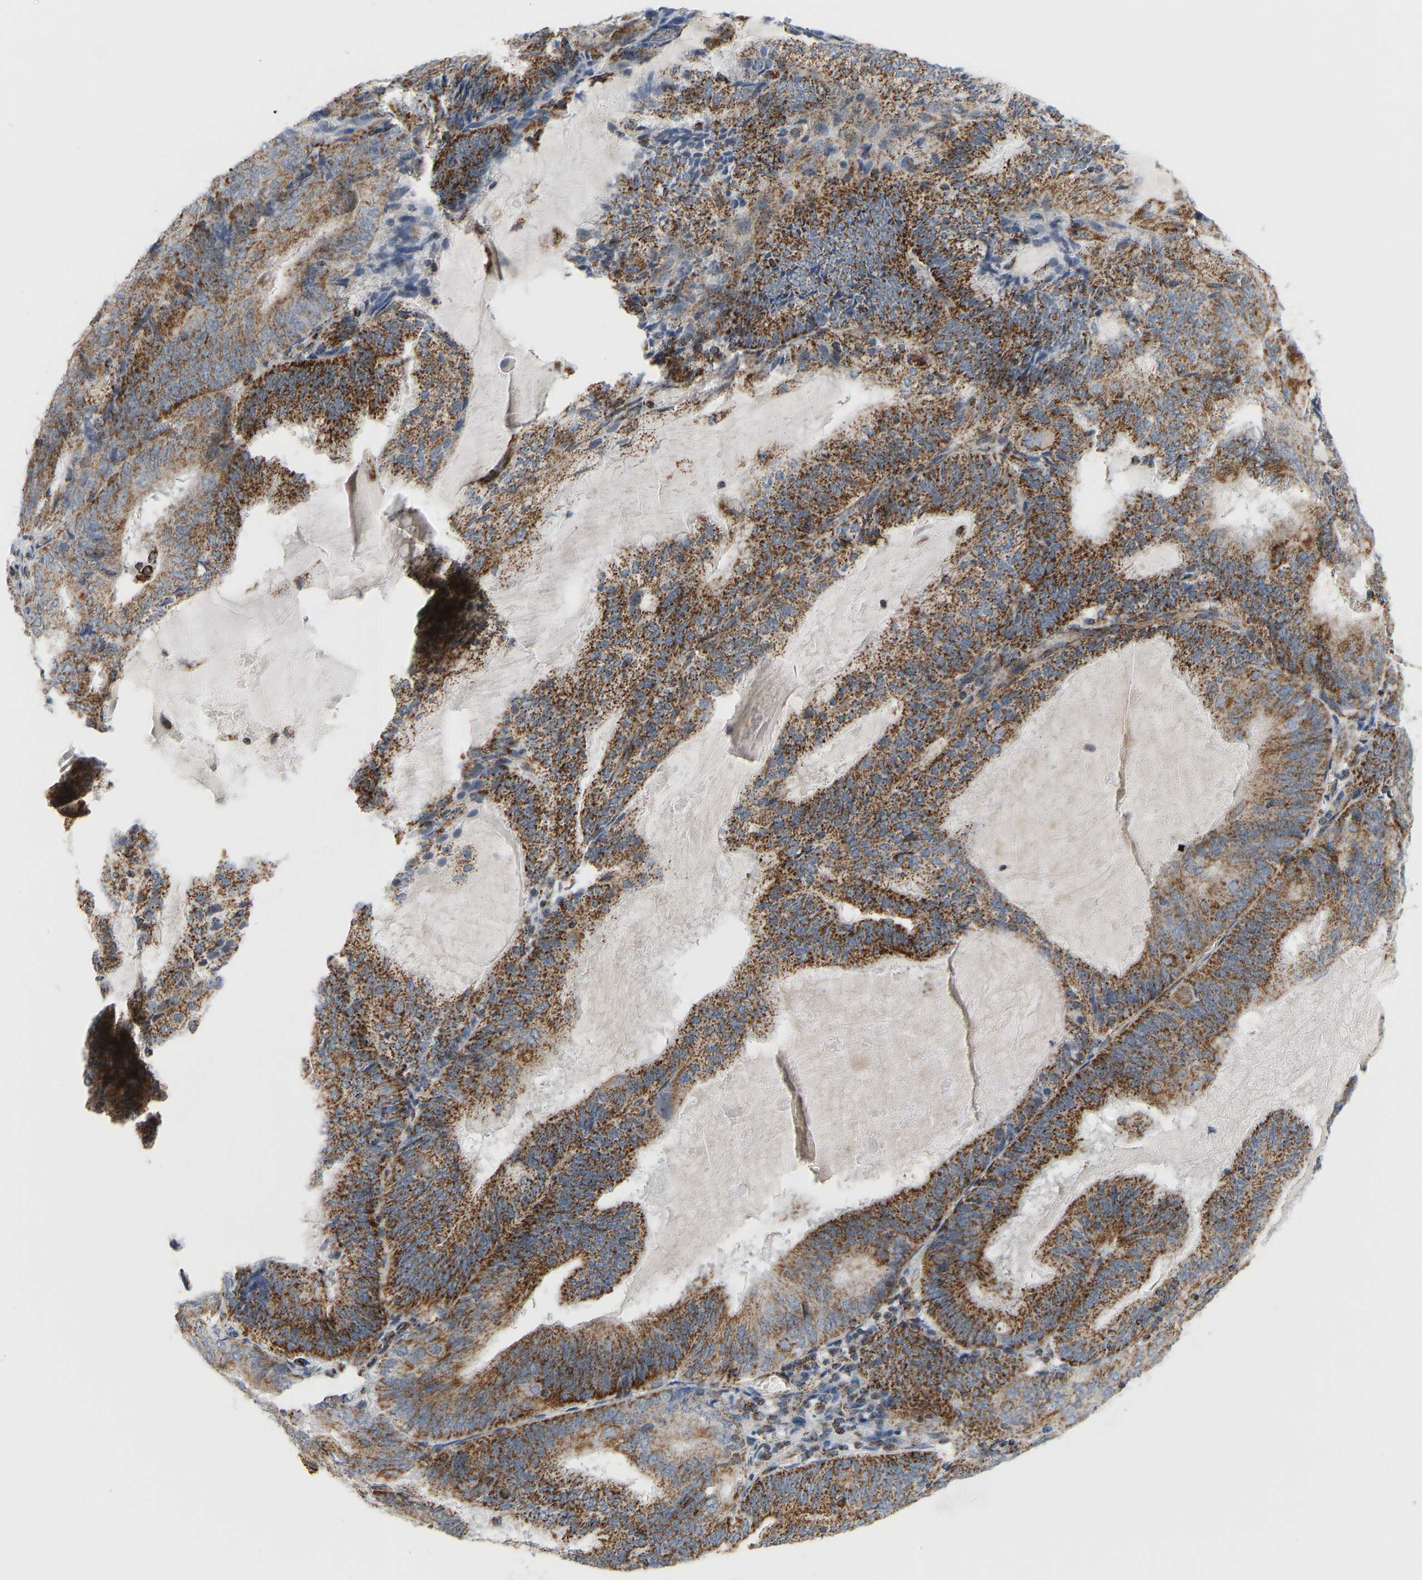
{"staining": {"intensity": "strong", "quantity": ">75%", "location": "cytoplasmic/membranous"}, "tissue": "endometrial cancer", "cell_type": "Tumor cells", "image_type": "cancer", "snomed": [{"axis": "morphology", "description": "Adenocarcinoma, NOS"}, {"axis": "topography", "description": "Endometrium"}], "caption": "This photomicrograph displays immunohistochemistry staining of endometrial cancer (adenocarcinoma), with high strong cytoplasmic/membranous positivity in approximately >75% of tumor cells.", "gene": "GPSM2", "patient": {"sex": "female", "age": 81}}